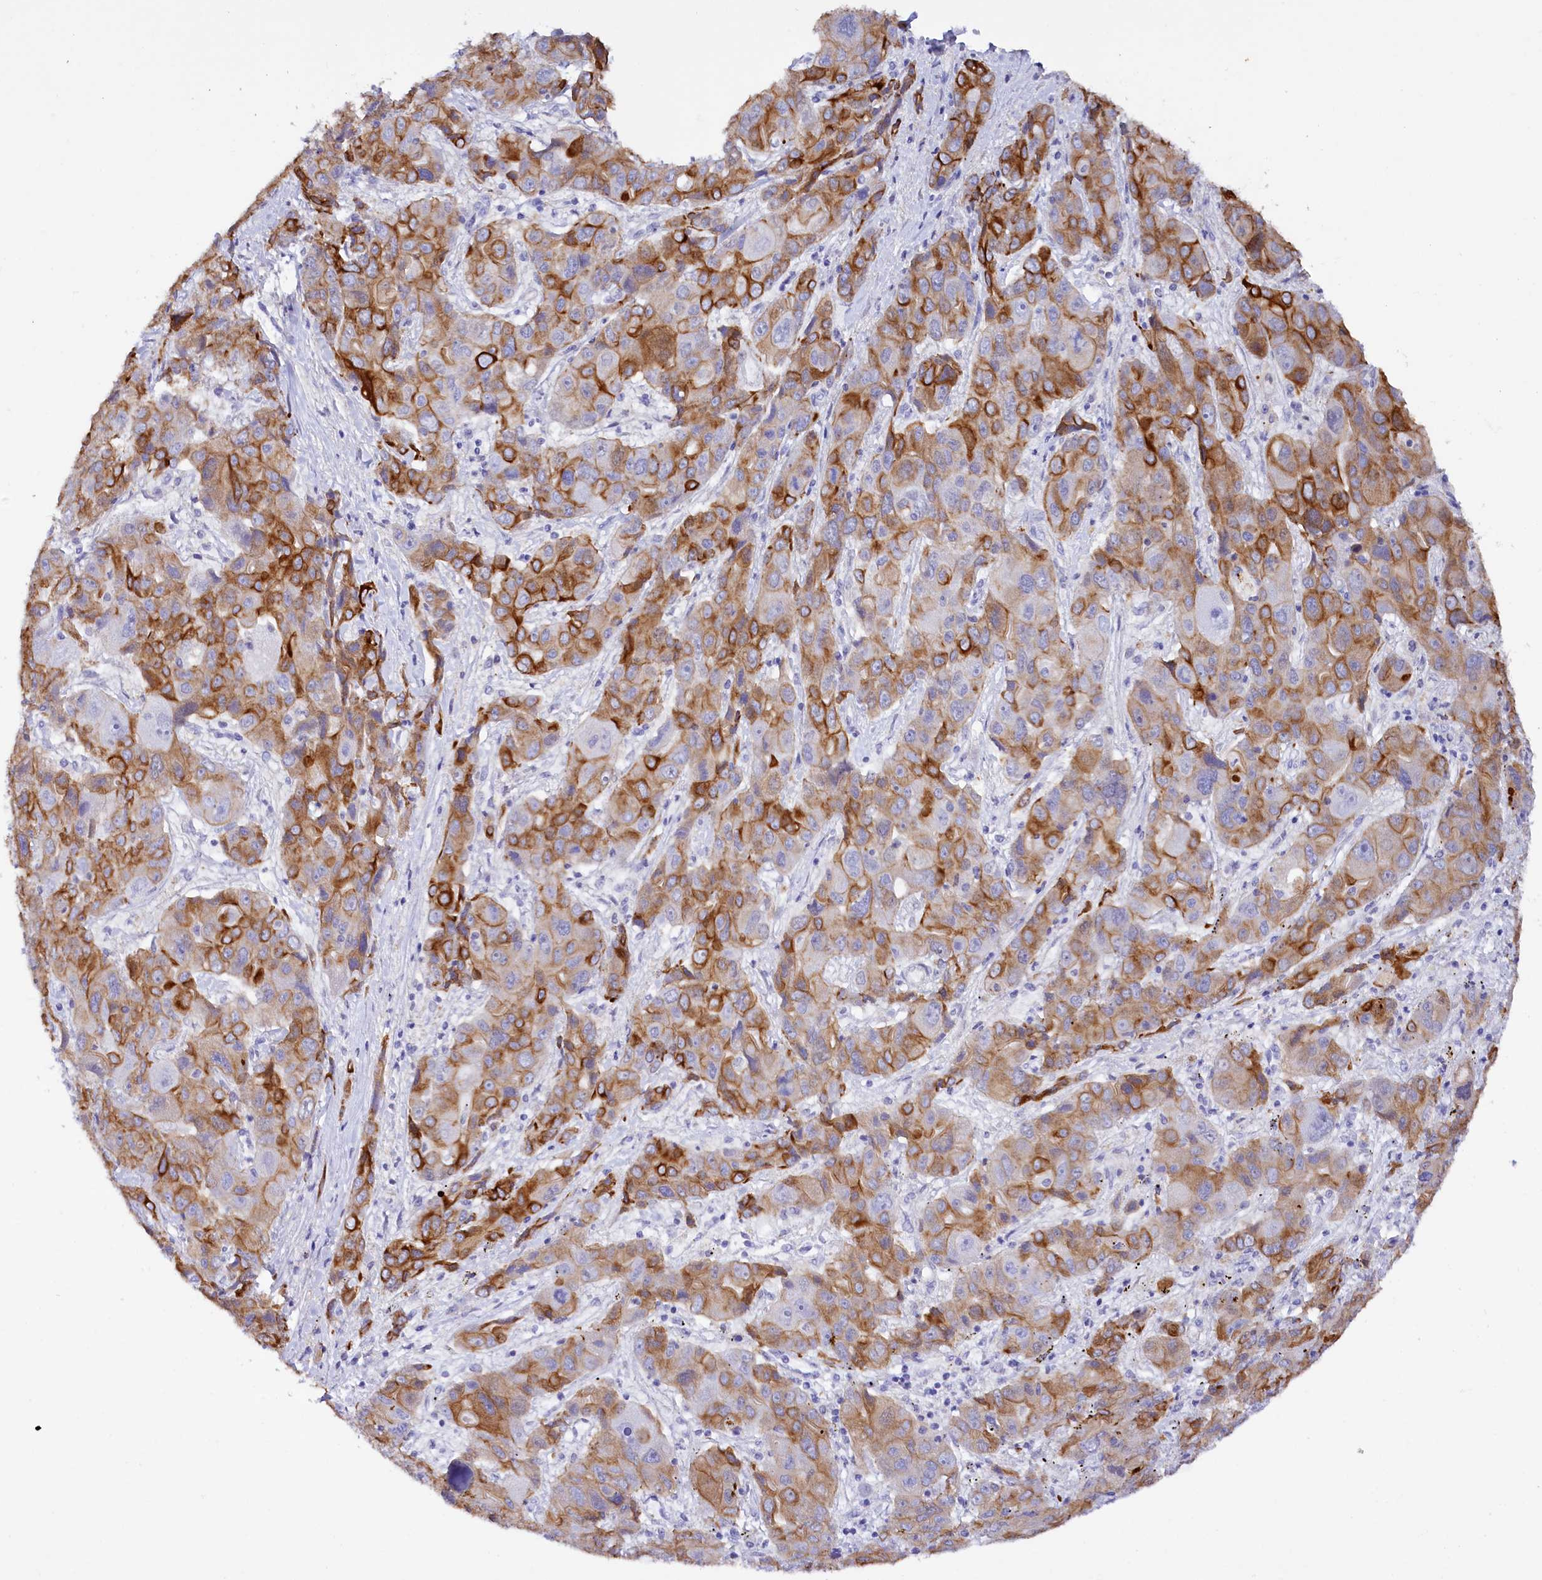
{"staining": {"intensity": "moderate", "quantity": ">75%", "location": "cytoplasmic/membranous"}, "tissue": "liver cancer", "cell_type": "Tumor cells", "image_type": "cancer", "snomed": [{"axis": "morphology", "description": "Cholangiocarcinoma"}, {"axis": "topography", "description": "Liver"}], "caption": "Protein expression analysis of human liver cancer reveals moderate cytoplasmic/membranous expression in approximately >75% of tumor cells.", "gene": "FAAP20", "patient": {"sex": "male", "age": 67}}